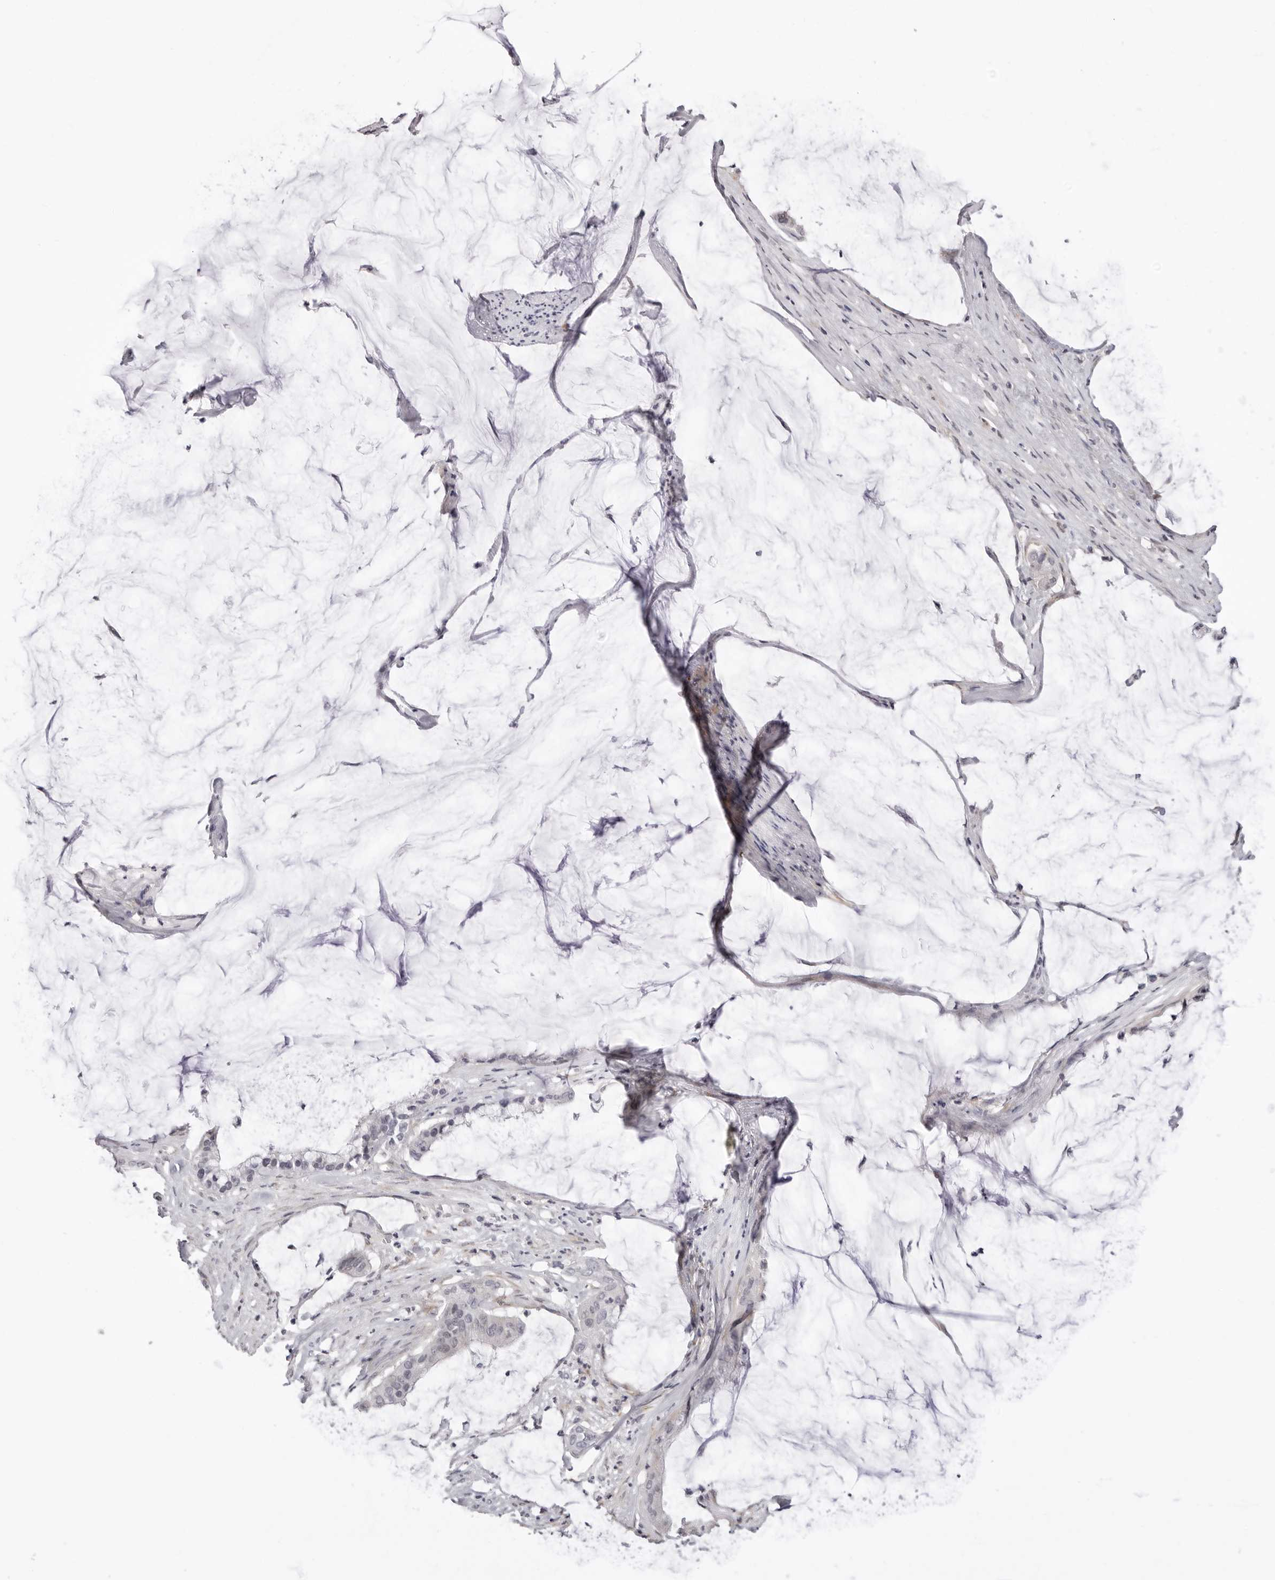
{"staining": {"intensity": "negative", "quantity": "none", "location": "none"}, "tissue": "pancreatic cancer", "cell_type": "Tumor cells", "image_type": "cancer", "snomed": [{"axis": "morphology", "description": "Adenocarcinoma, NOS"}, {"axis": "topography", "description": "Pancreas"}], "caption": "A high-resolution image shows immunohistochemistry (IHC) staining of pancreatic adenocarcinoma, which shows no significant expression in tumor cells.", "gene": "SUGCT", "patient": {"sex": "male", "age": 41}}